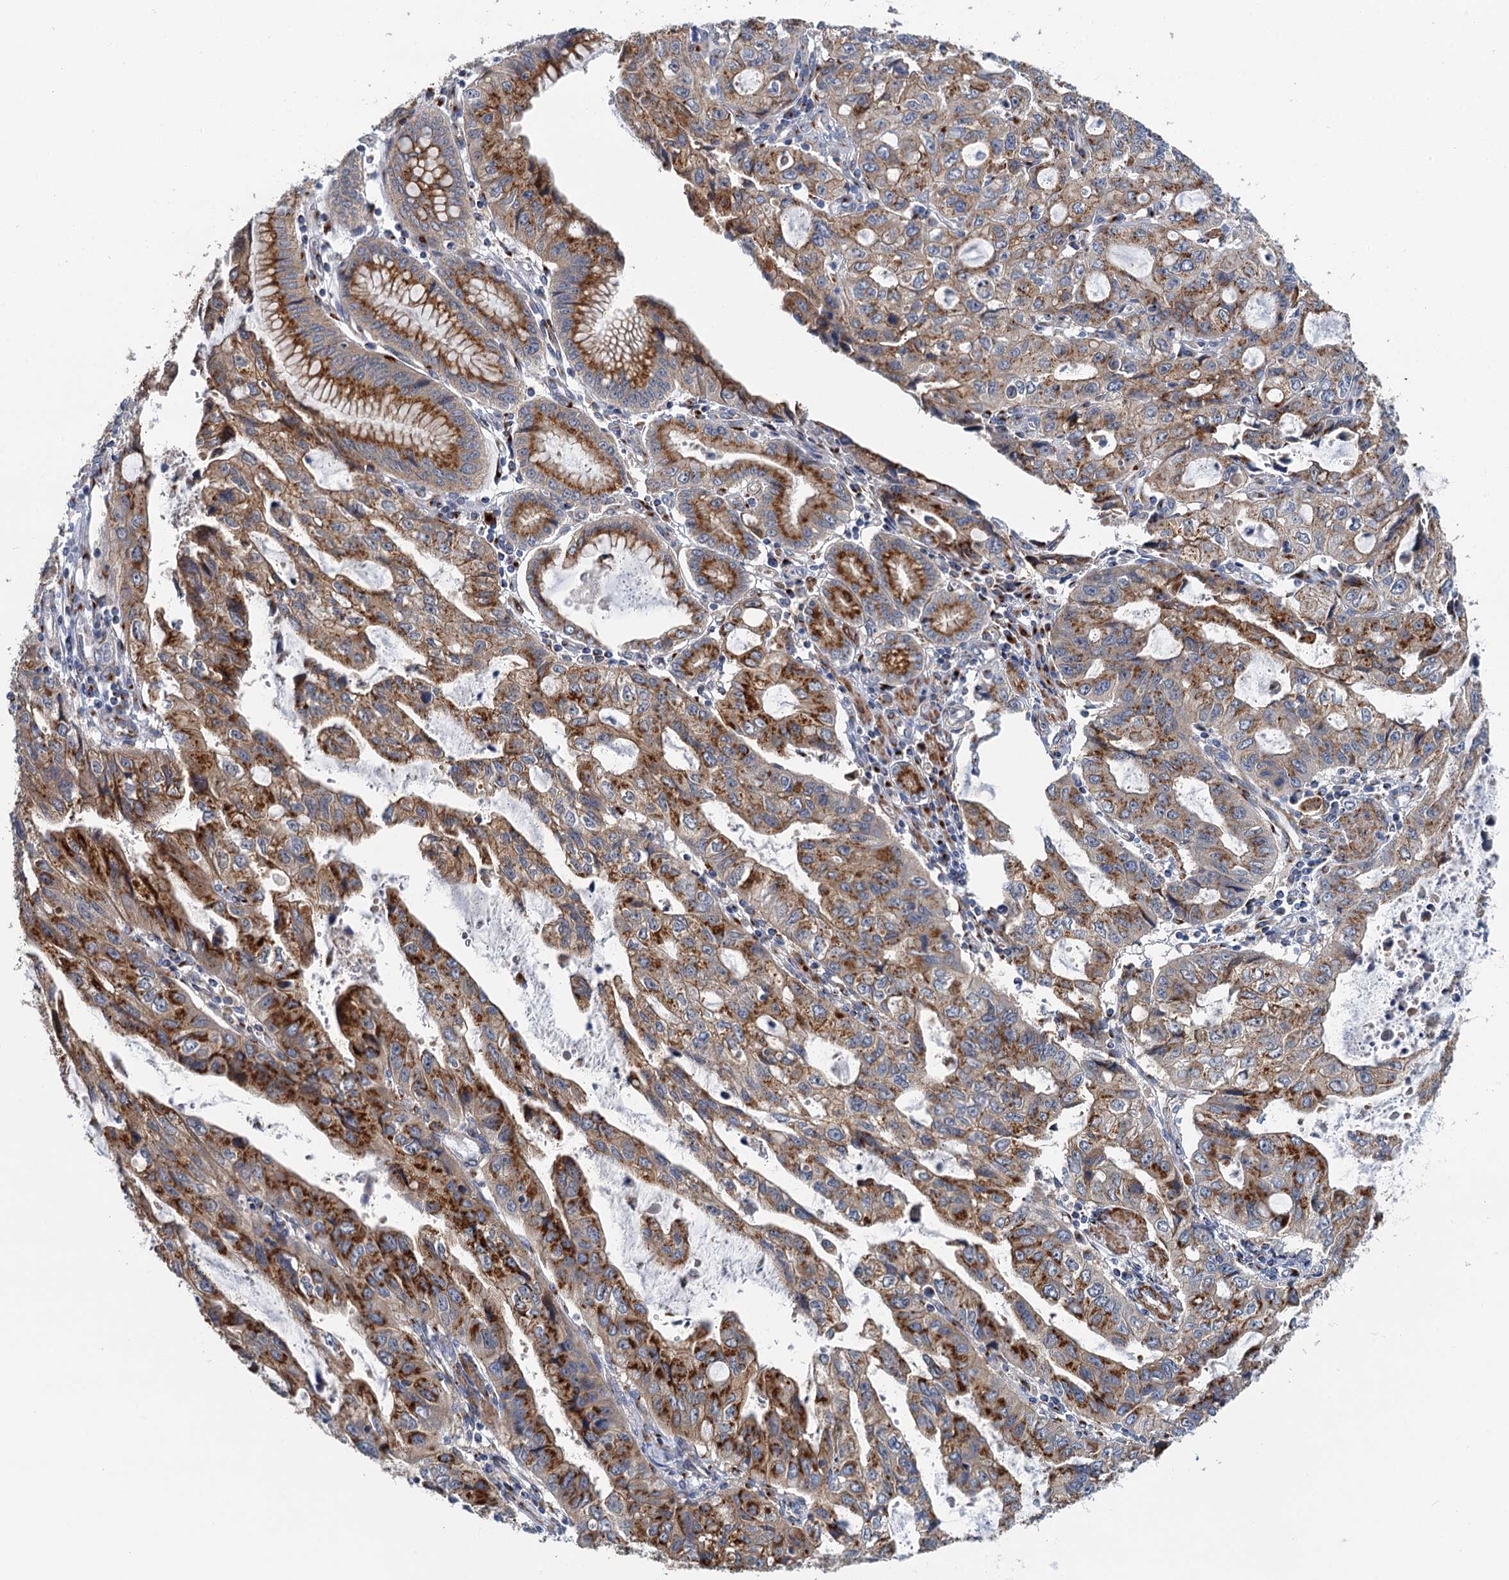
{"staining": {"intensity": "strong", "quantity": ">75%", "location": "cytoplasmic/membranous"}, "tissue": "stomach cancer", "cell_type": "Tumor cells", "image_type": "cancer", "snomed": [{"axis": "morphology", "description": "Adenocarcinoma, NOS"}, {"axis": "topography", "description": "Stomach, upper"}], "caption": "IHC image of neoplastic tissue: adenocarcinoma (stomach) stained using immunohistochemistry demonstrates high levels of strong protein expression localized specifically in the cytoplasmic/membranous of tumor cells, appearing as a cytoplasmic/membranous brown color.", "gene": "BET1L", "patient": {"sex": "female", "age": 52}}